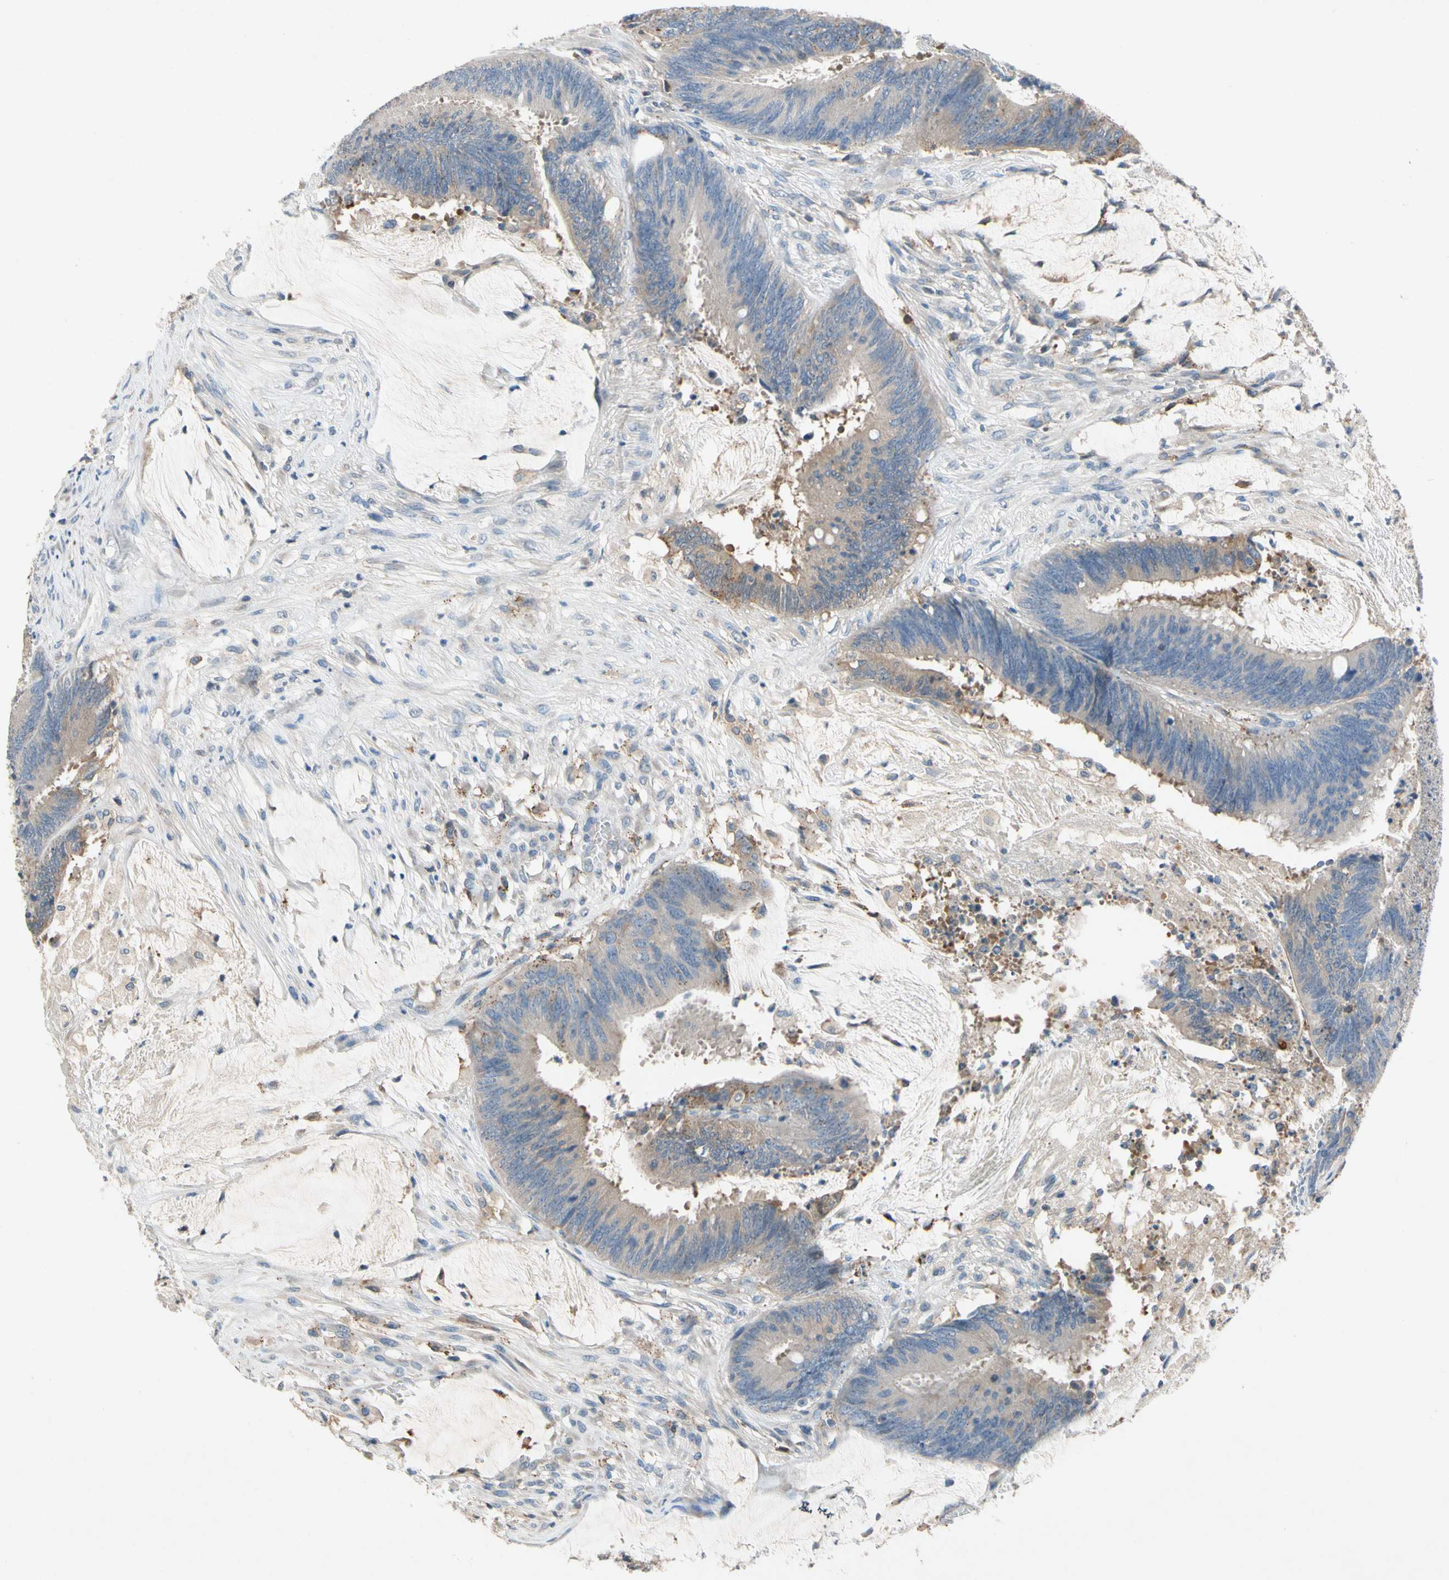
{"staining": {"intensity": "moderate", "quantity": "25%-75%", "location": "cytoplasmic/membranous"}, "tissue": "colorectal cancer", "cell_type": "Tumor cells", "image_type": "cancer", "snomed": [{"axis": "morphology", "description": "Adenocarcinoma, NOS"}, {"axis": "topography", "description": "Rectum"}], "caption": "This is an image of IHC staining of adenocarcinoma (colorectal), which shows moderate staining in the cytoplasmic/membranous of tumor cells.", "gene": "NDFIP2", "patient": {"sex": "female", "age": 66}}